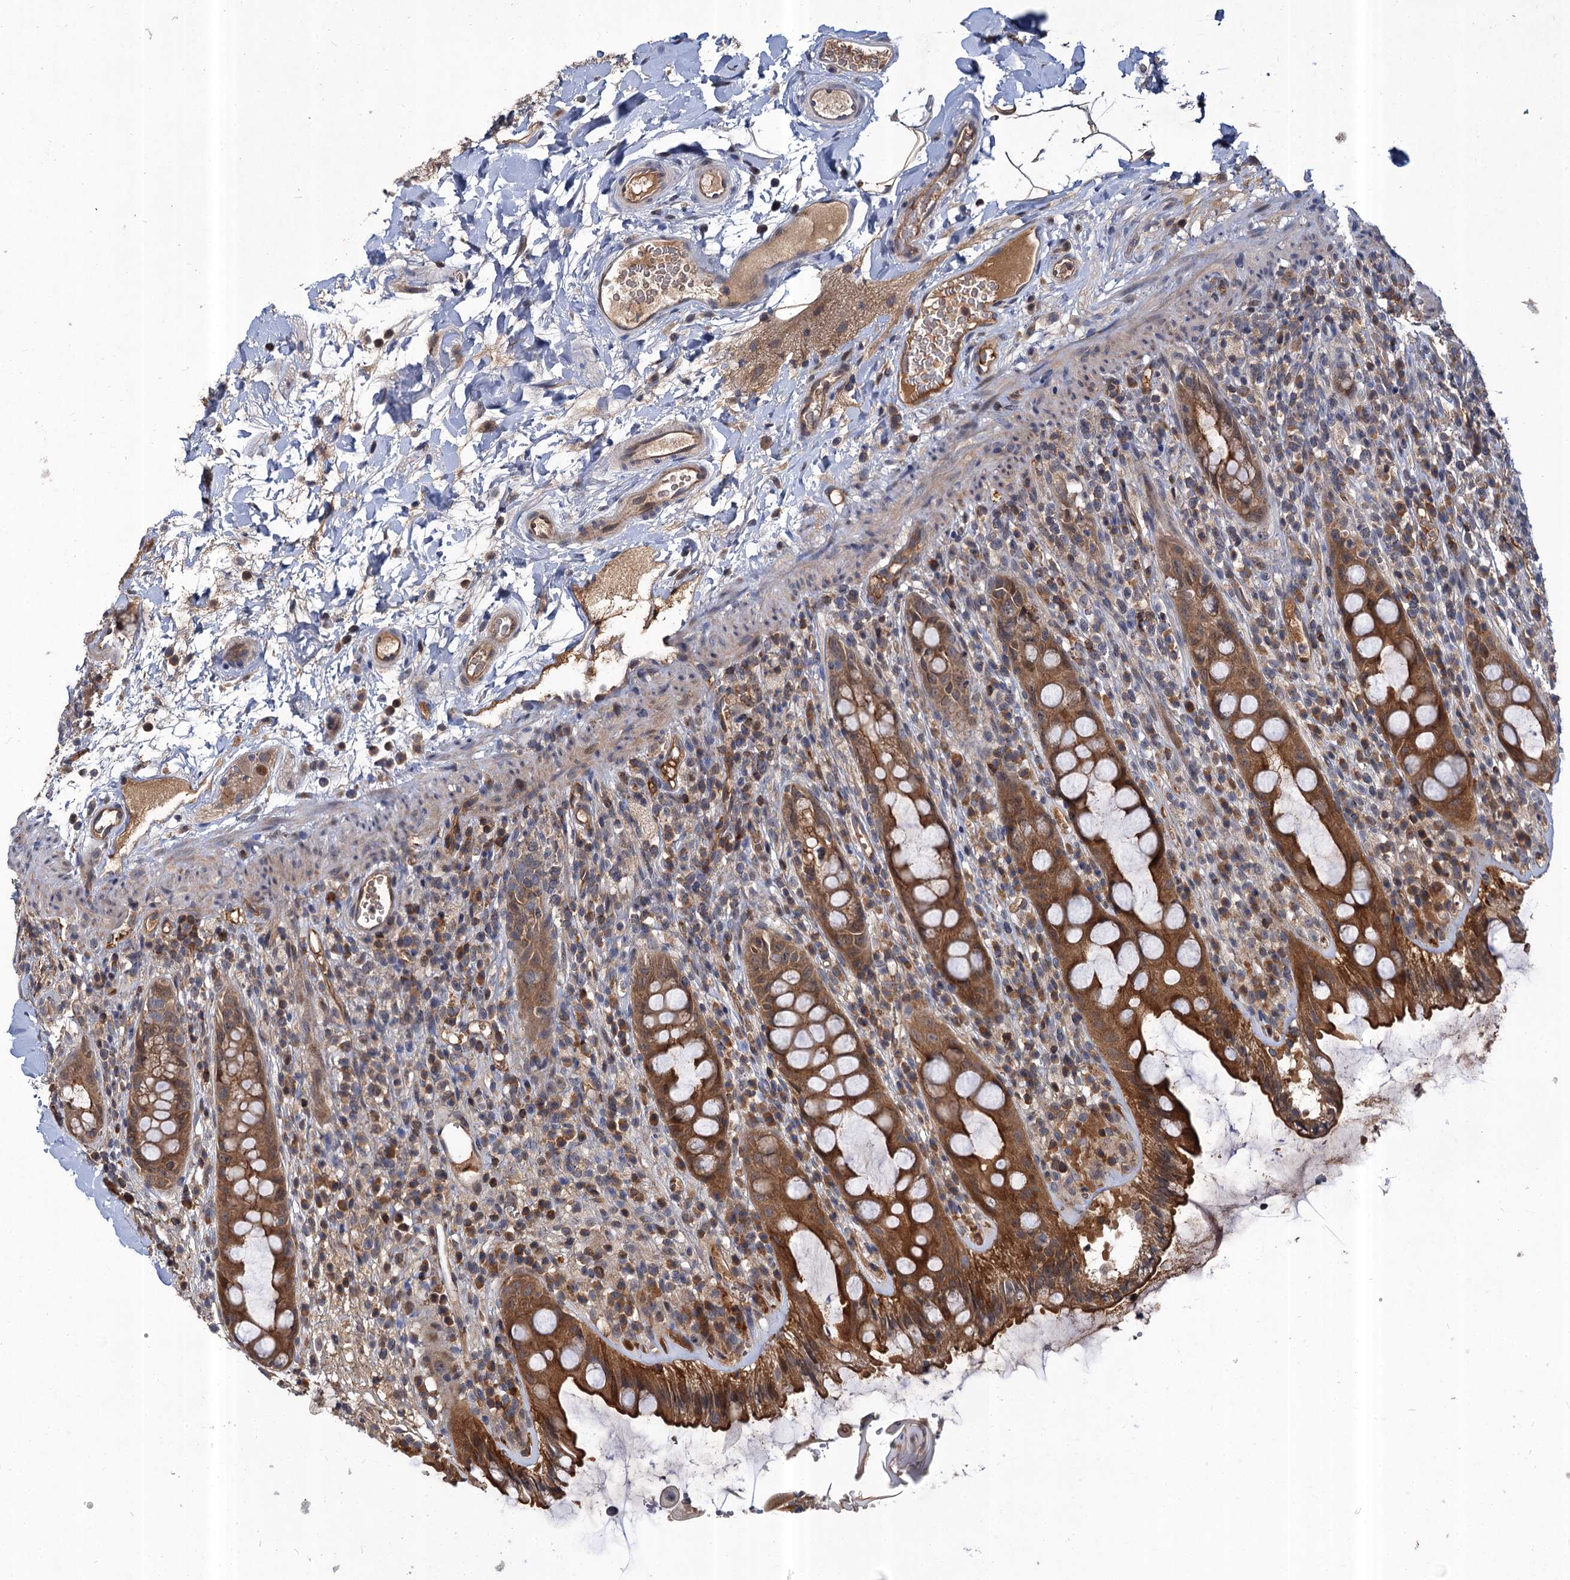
{"staining": {"intensity": "moderate", "quantity": ">75%", "location": "cytoplasmic/membranous,nuclear"}, "tissue": "rectum", "cell_type": "Glandular cells", "image_type": "normal", "snomed": [{"axis": "morphology", "description": "Normal tissue, NOS"}, {"axis": "topography", "description": "Rectum"}], "caption": "About >75% of glandular cells in benign human rectum reveal moderate cytoplasmic/membranous,nuclear protein staining as visualized by brown immunohistochemical staining.", "gene": "ABLIM1", "patient": {"sex": "female", "age": 57}}